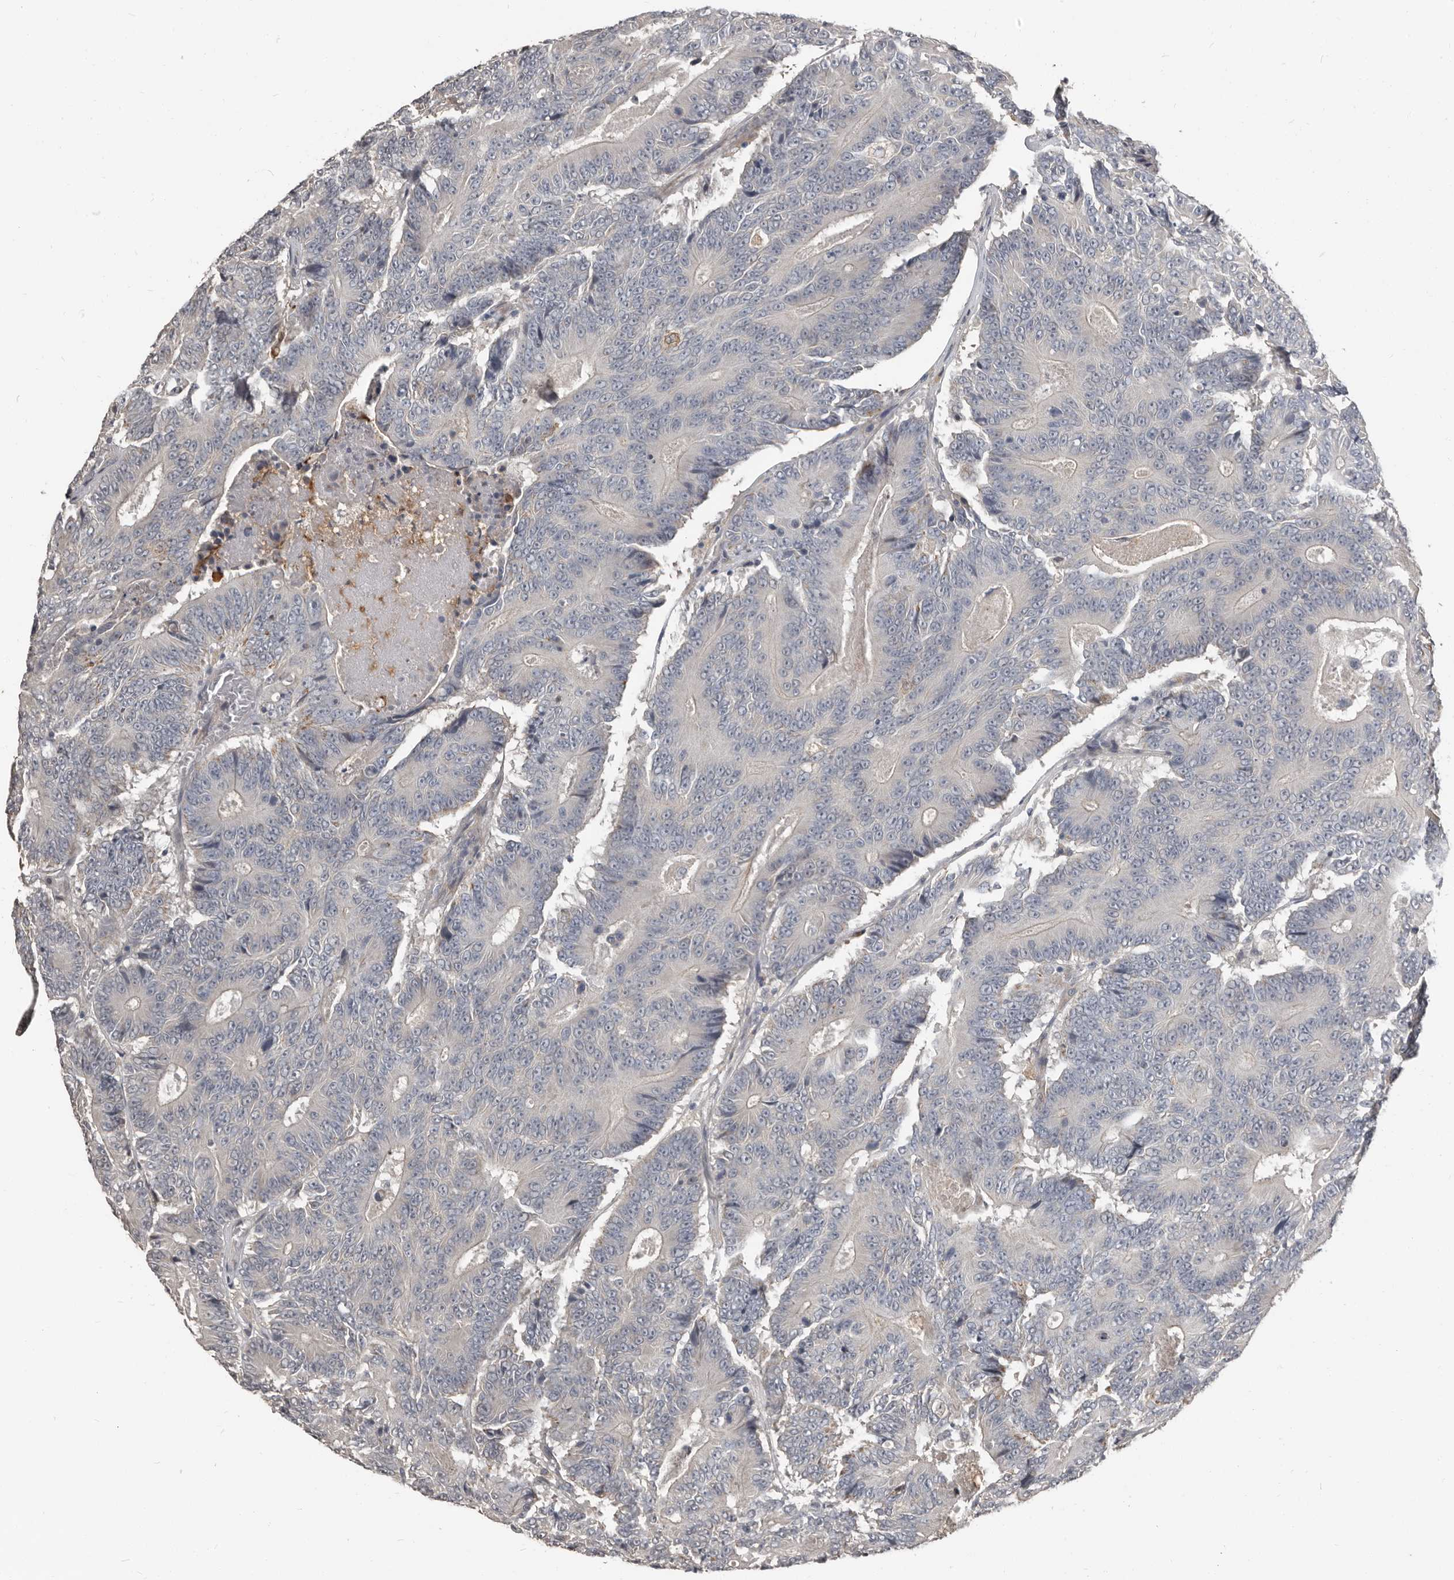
{"staining": {"intensity": "negative", "quantity": "none", "location": "none"}, "tissue": "colorectal cancer", "cell_type": "Tumor cells", "image_type": "cancer", "snomed": [{"axis": "morphology", "description": "Adenocarcinoma, NOS"}, {"axis": "topography", "description": "Colon"}], "caption": "Tumor cells show no significant protein staining in colorectal cancer (adenocarcinoma).", "gene": "KCNJ8", "patient": {"sex": "male", "age": 83}}